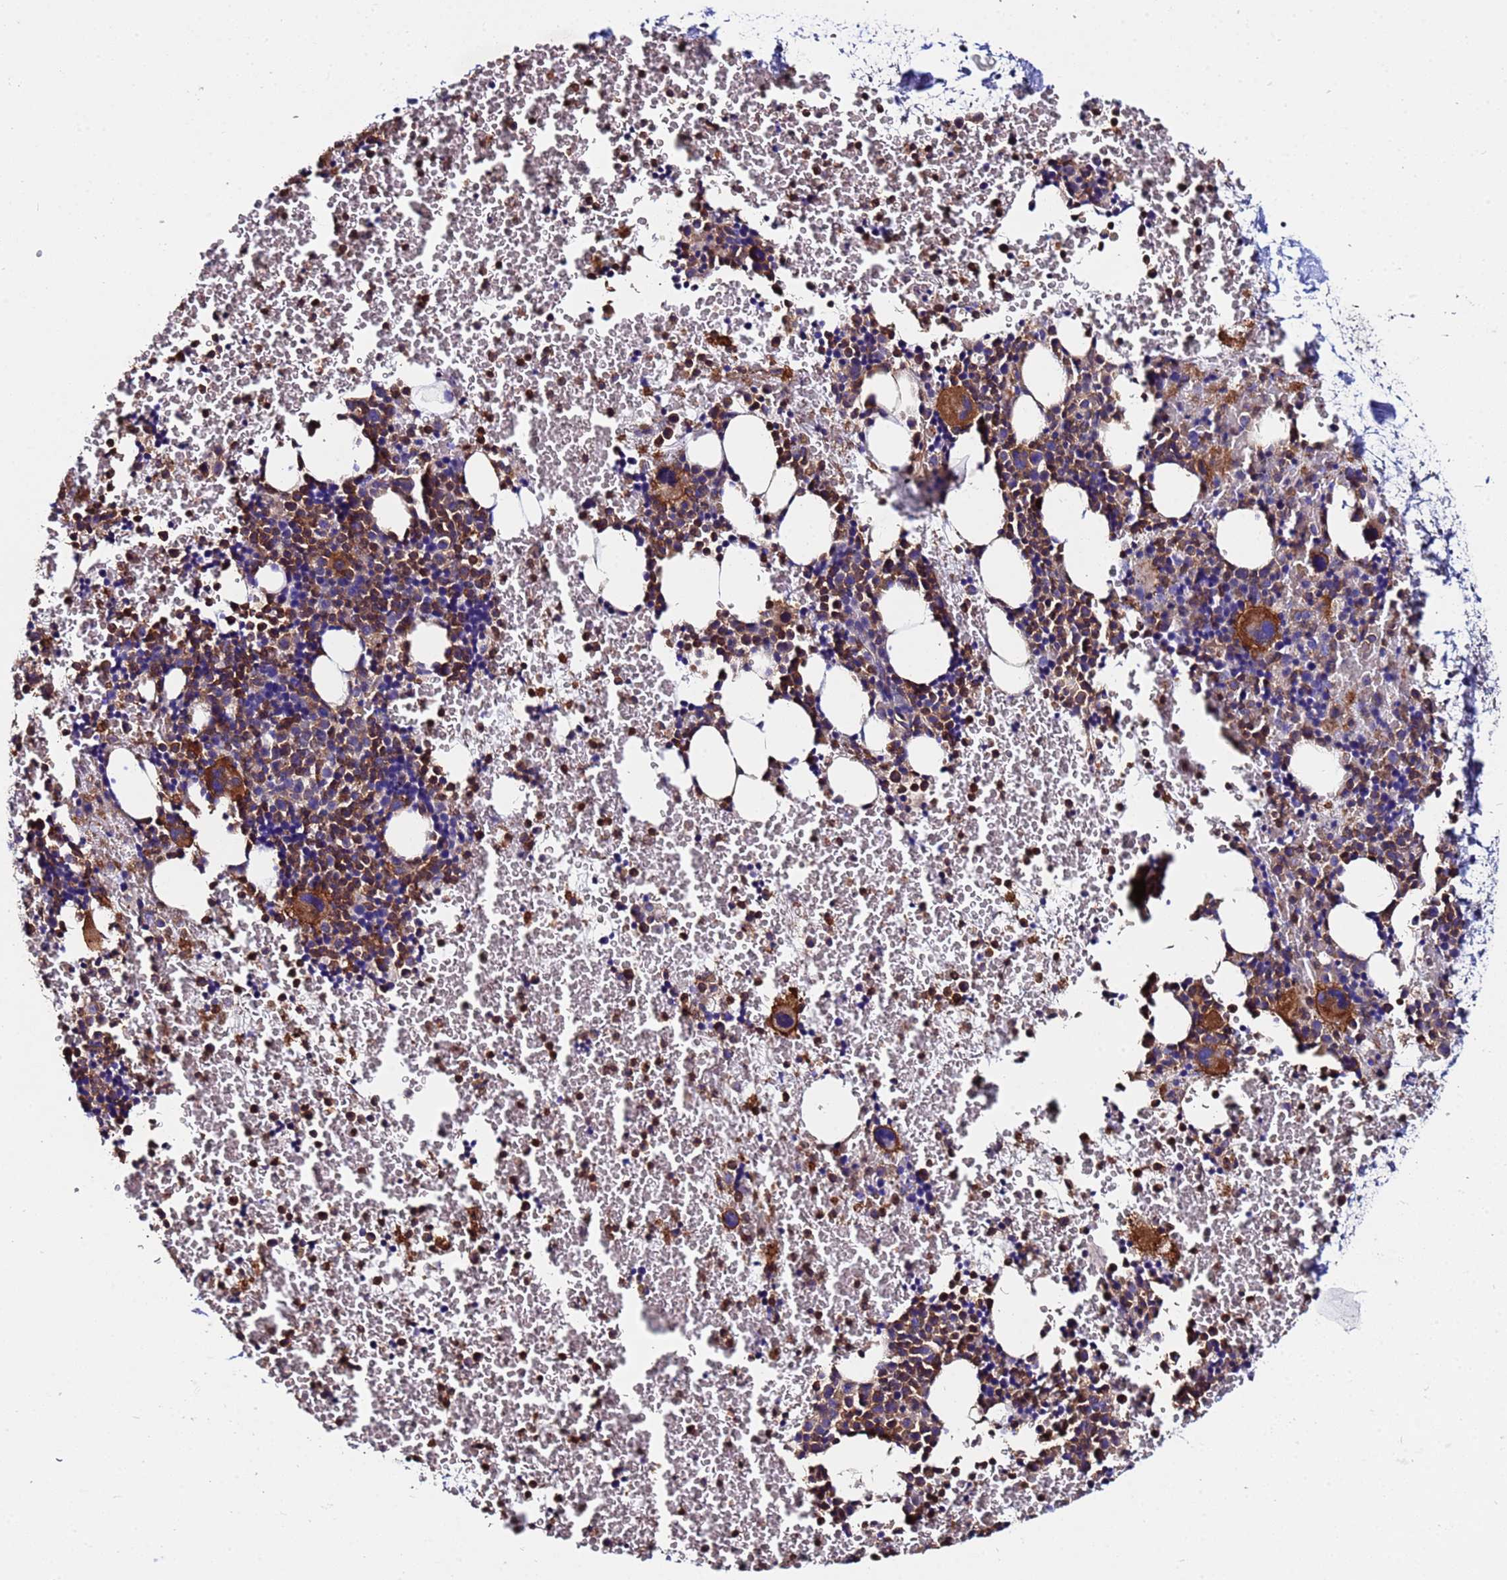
{"staining": {"intensity": "moderate", "quantity": "25%-75%", "location": "cytoplasmic/membranous"}, "tissue": "bone marrow", "cell_type": "Hematopoietic cells", "image_type": "normal", "snomed": [{"axis": "morphology", "description": "Normal tissue, NOS"}, {"axis": "topography", "description": "Bone marrow"}], "caption": "Protein expression analysis of benign bone marrow shows moderate cytoplasmic/membranous staining in about 25%-75% of hematopoietic cells. Immunohistochemistry (ihc) stains the protein of interest in brown and the nuclei are stained blue.", "gene": "POTEE", "patient": {"sex": "male", "age": 11}}